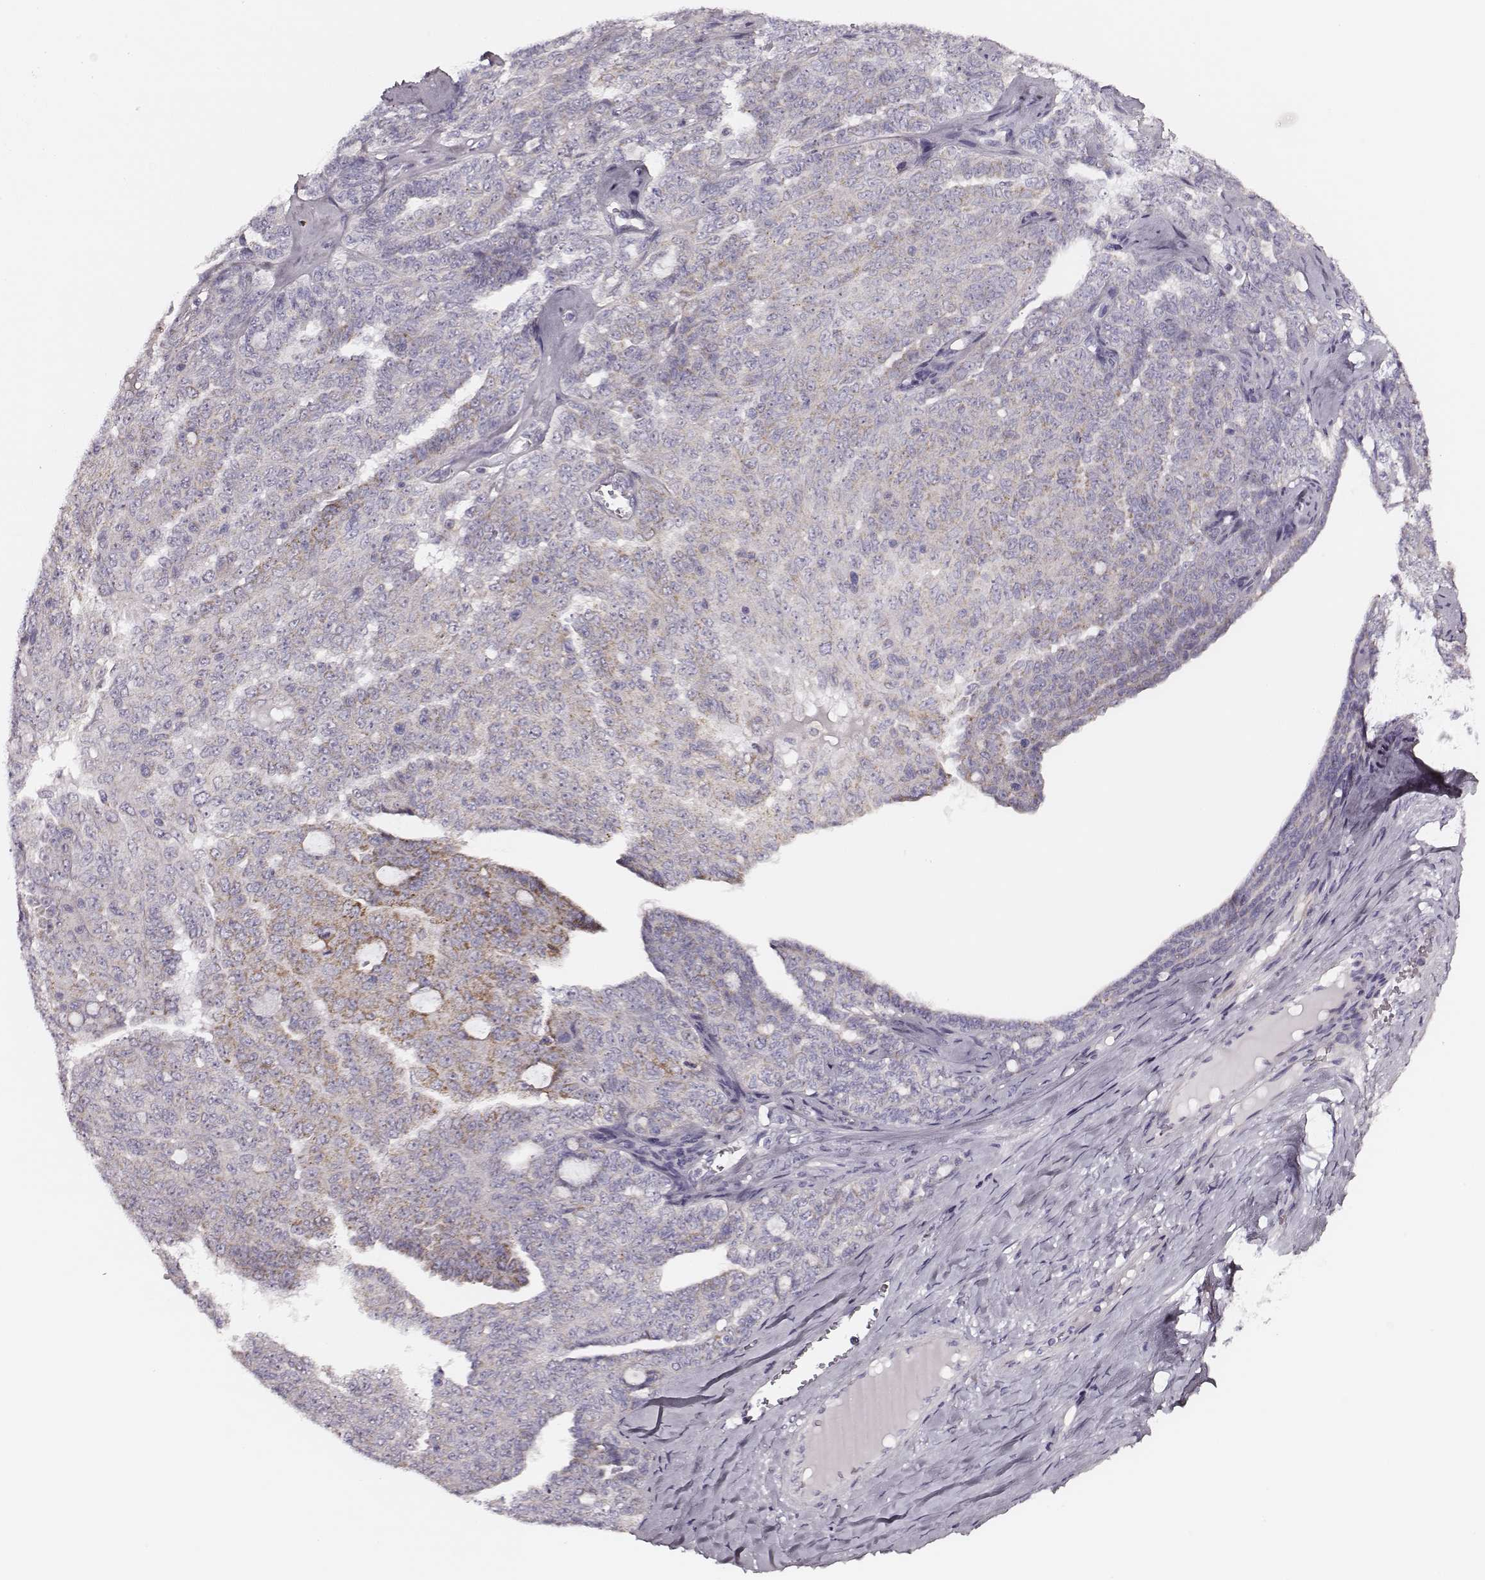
{"staining": {"intensity": "weak", "quantity": "25%-75%", "location": "cytoplasmic/membranous"}, "tissue": "ovarian cancer", "cell_type": "Tumor cells", "image_type": "cancer", "snomed": [{"axis": "morphology", "description": "Cystadenocarcinoma, serous, NOS"}, {"axis": "topography", "description": "Ovary"}], "caption": "There is low levels of weak cytoplasmic/membranous staining in tumor cells of ovarian serous cystadenocarcinoma, as demonstrated by immunohistochemical staining (brown color).", "gene": "UBL4B", "patient": {"sex": "female", "age": 71}}